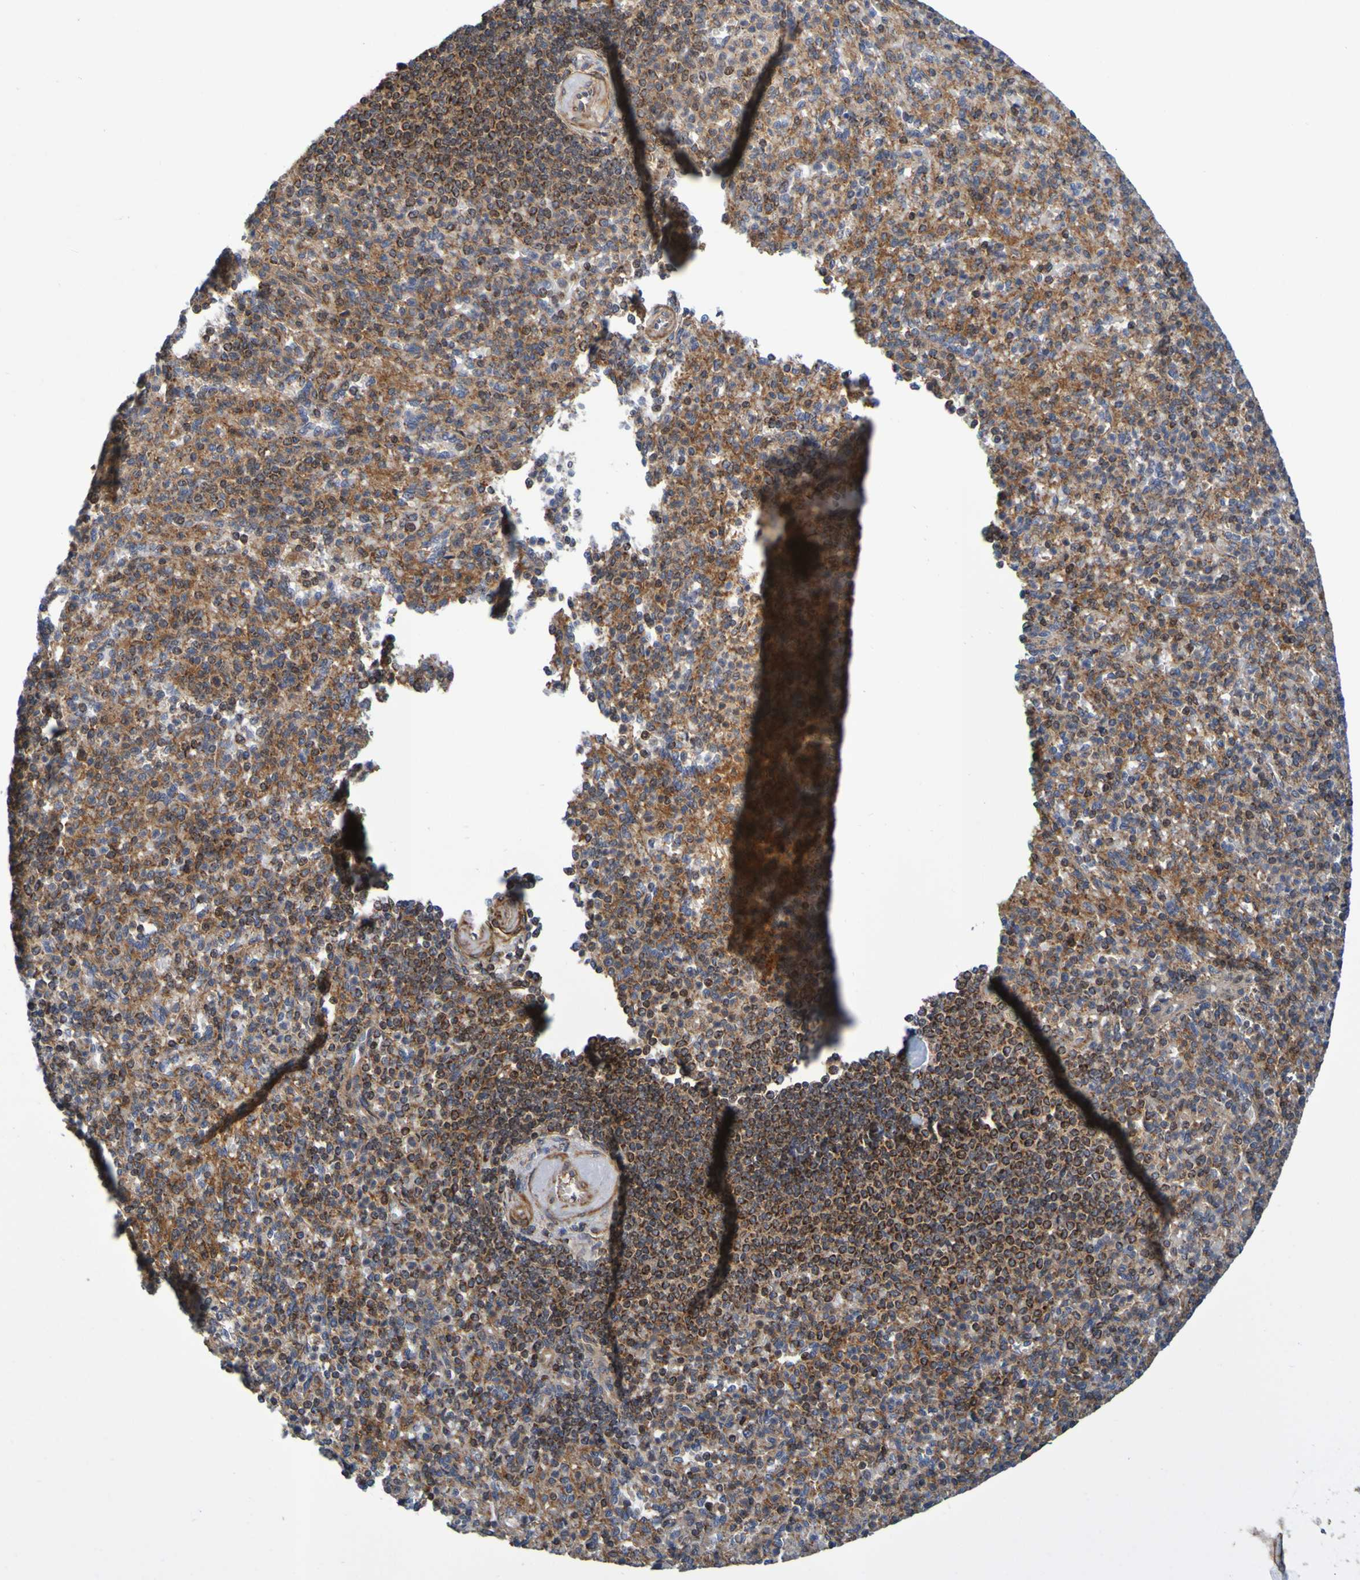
{"staining": {"intensity": "strong", "quantity": "25%-75%", "location": "cytoplasmic/membranous"}, "tissue": "spleen", "cell_type": "Cells in red pulp", "image_type": "normal", "snomed": [{"axis": "morphology", "description": "Normal tissue, NOS"}, {"axis": "topography", "description": "Spleen"}], "caption": "Benign spleen shows strong cytoplasmic/membranous positivity in about 25%-75% of cells in red pulp, visualized by immunohistochemistry.", "gene": "CCDC51", "patient": {"sex": "female", "age": 74}}